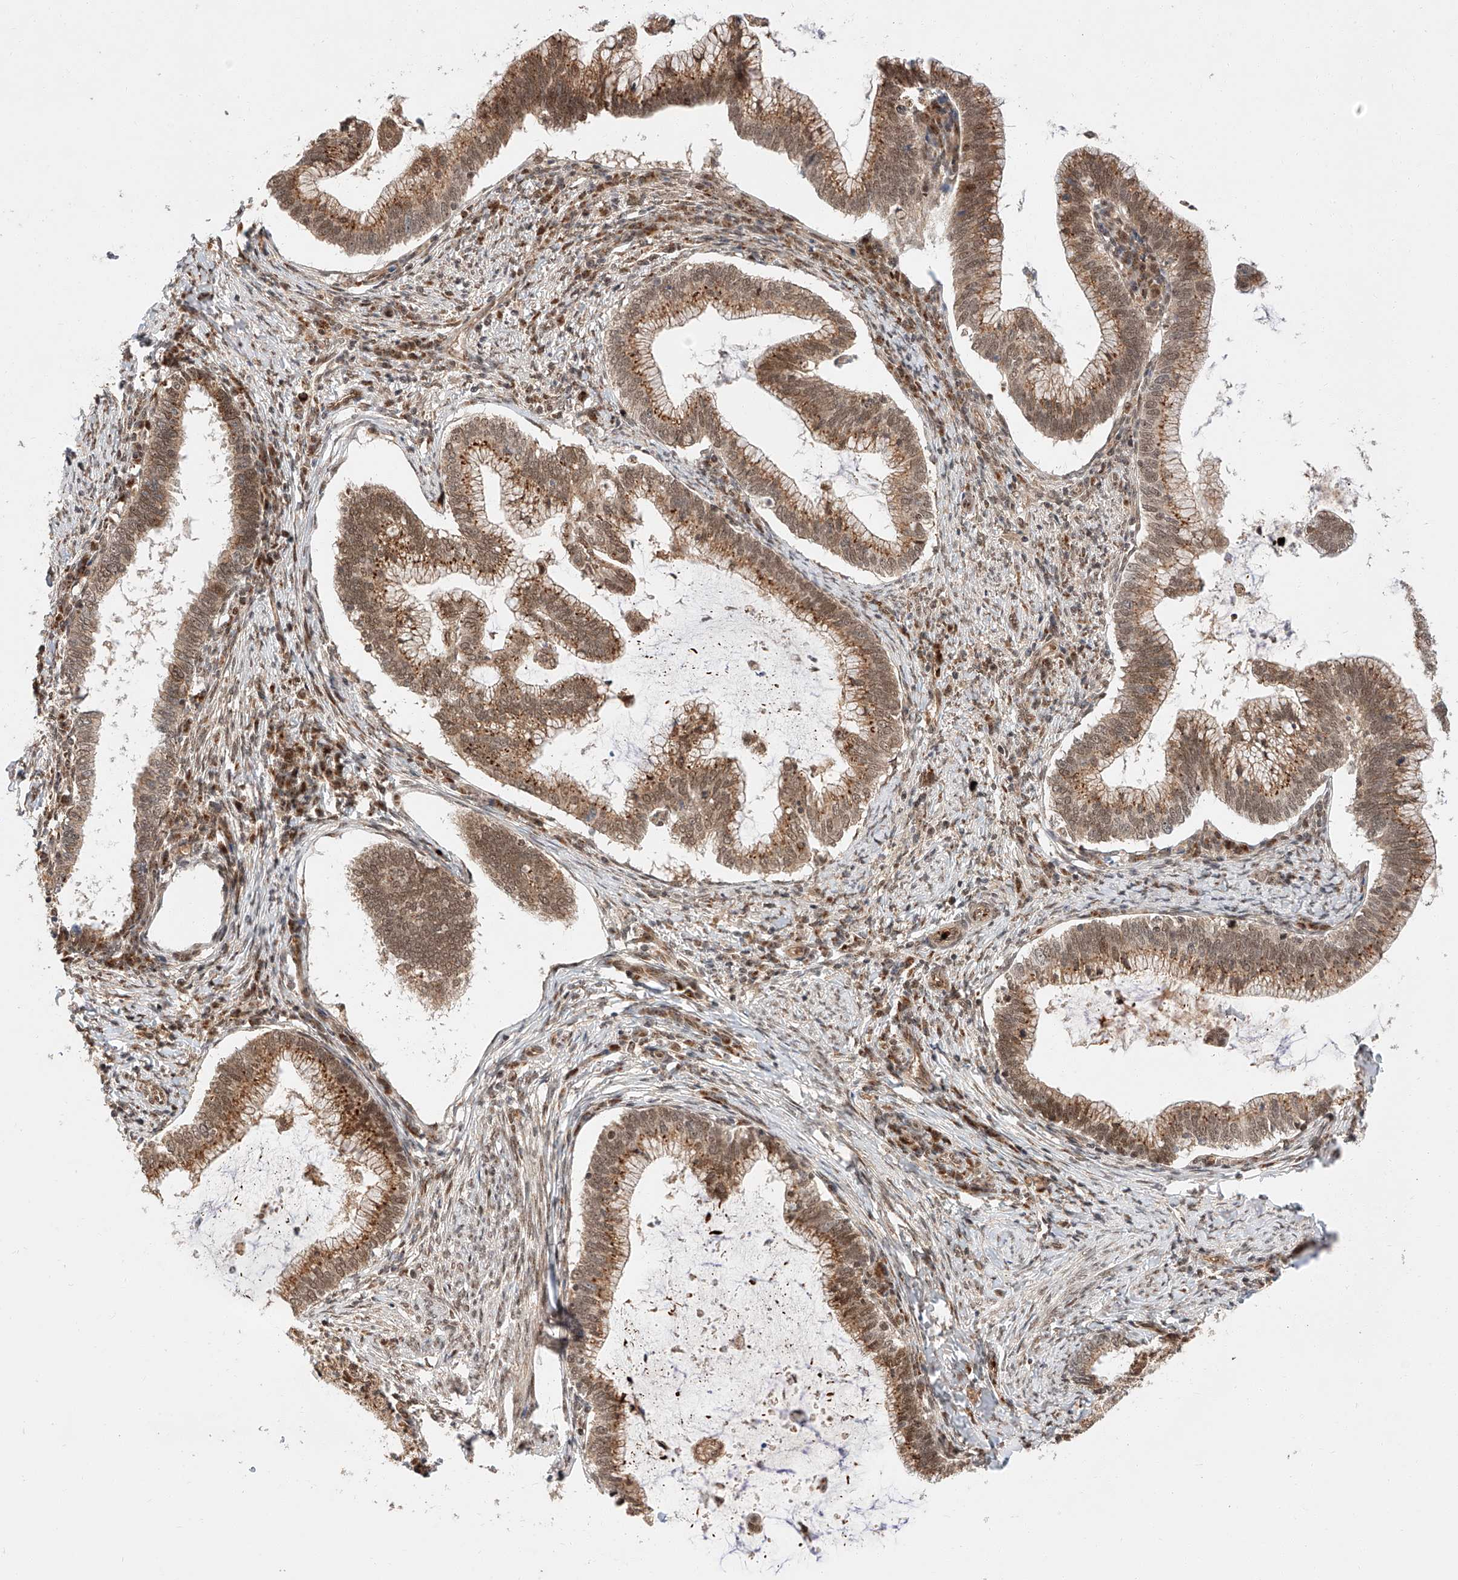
{"staining": {"intensity": "moderate", "quantity": ">75%", "location": "cytoplasmic/membranous,nuclear"}, "tissue": "cervical cancer", "cell_type": "Tumor cells", "image_type": "cancer", "snomed": [{"axis": "morphology", "description": "Adenocarcinoma, NOS"}, {"axis": "topography", "description": "Cervix"}], "caption": "Protein analysis of cervical cancer tissue reveals moderate cytoplasmic/membranous and nuclear positivity in approximately >75% of tumor cells.", "gene": "THTPA", "patient": {"sex": "female", "age": 36}}